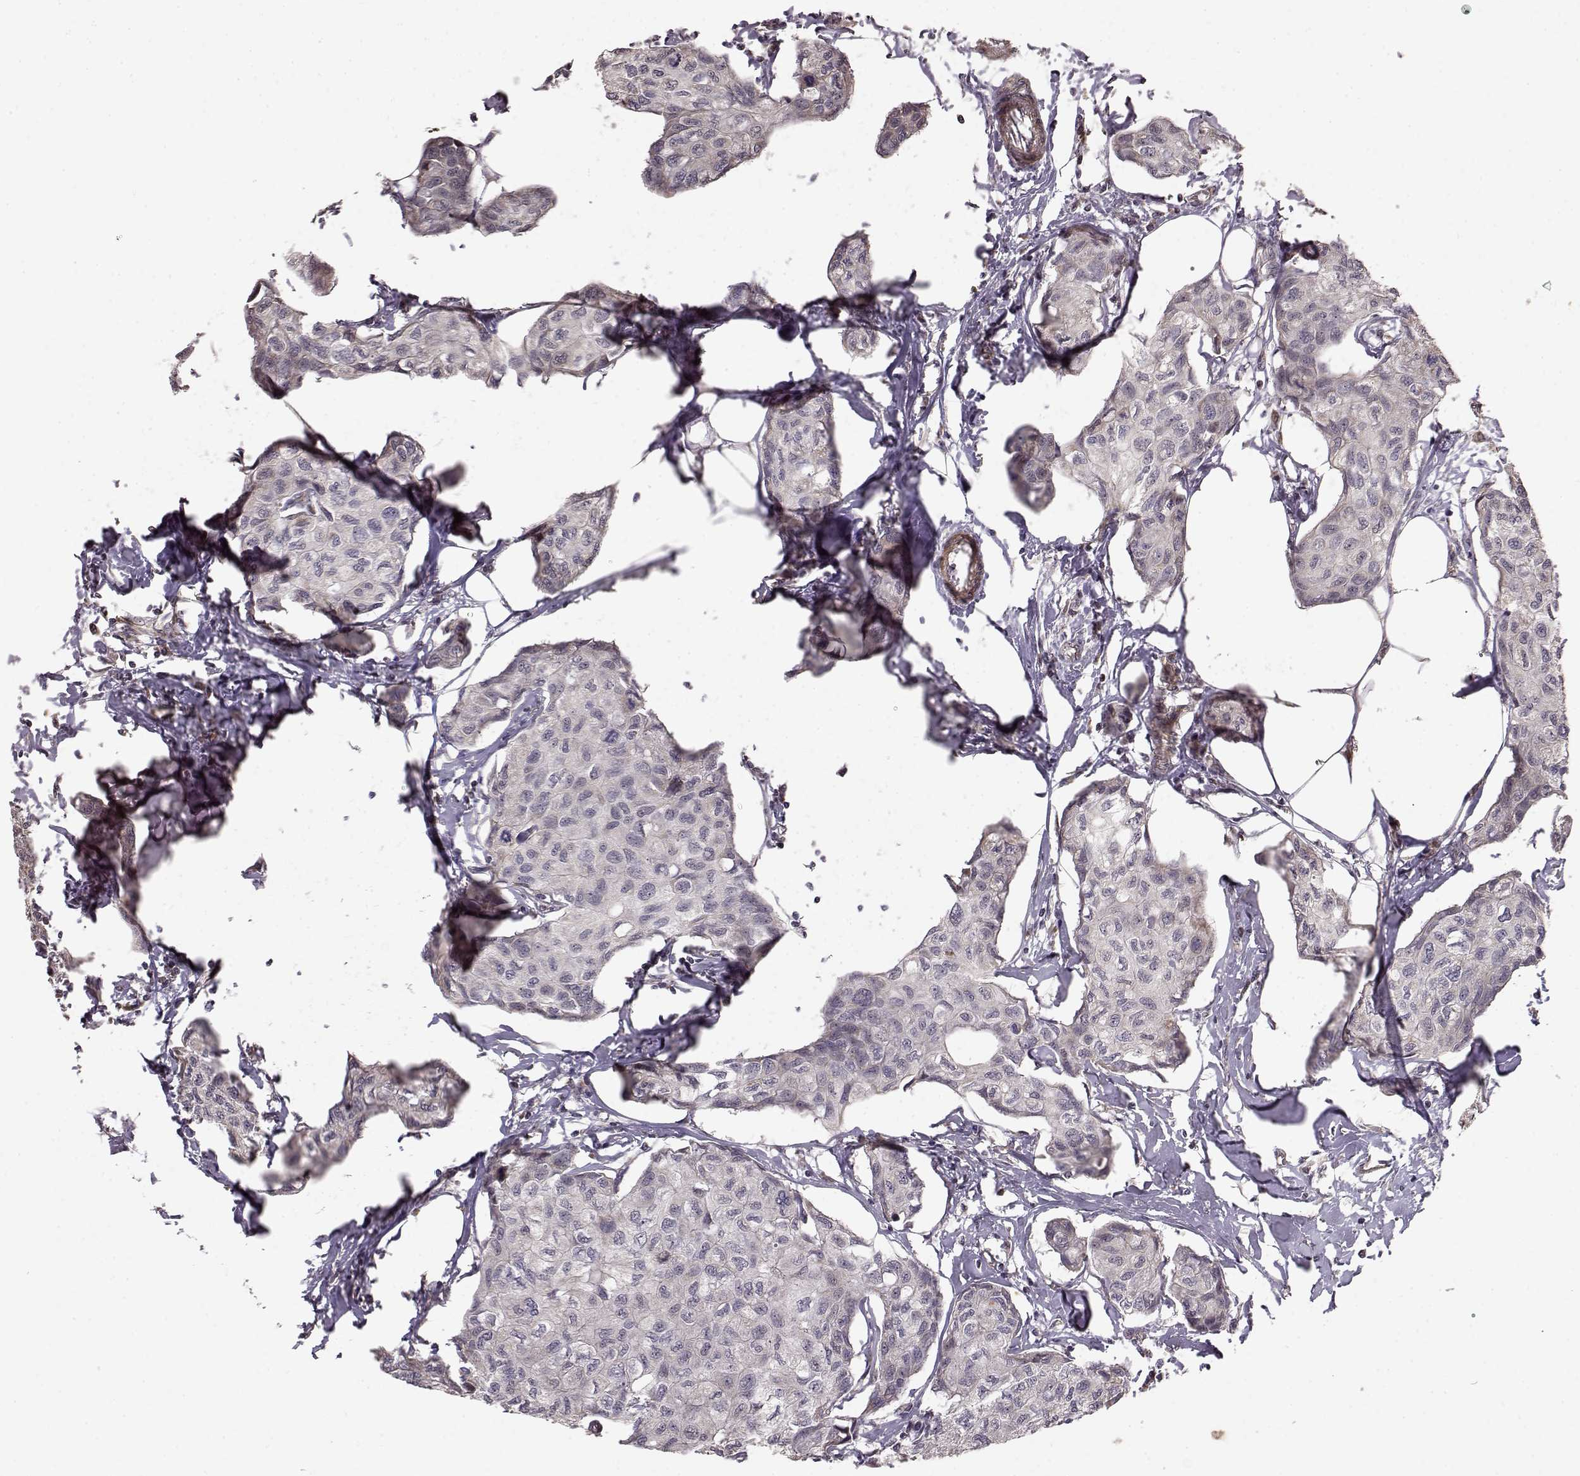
{"staining": {"intensity": "negative", "quantity": "none", "location": "none"}, "tissue": "breast cancer", "cell_type": "Tumor cells", "image_type": "cancer", "snomed": [{"axis": "morphology", "description": "Duct carcinoma"}, {"axis": "topography", "description": "Breast"}], "caption": "This is an IHC micrograph of human breast cancer (intraductal carcinoma). There is no staining in tumor cells.", "gene": "BACH2", "patient": {"sex": "female", "age": 80}}